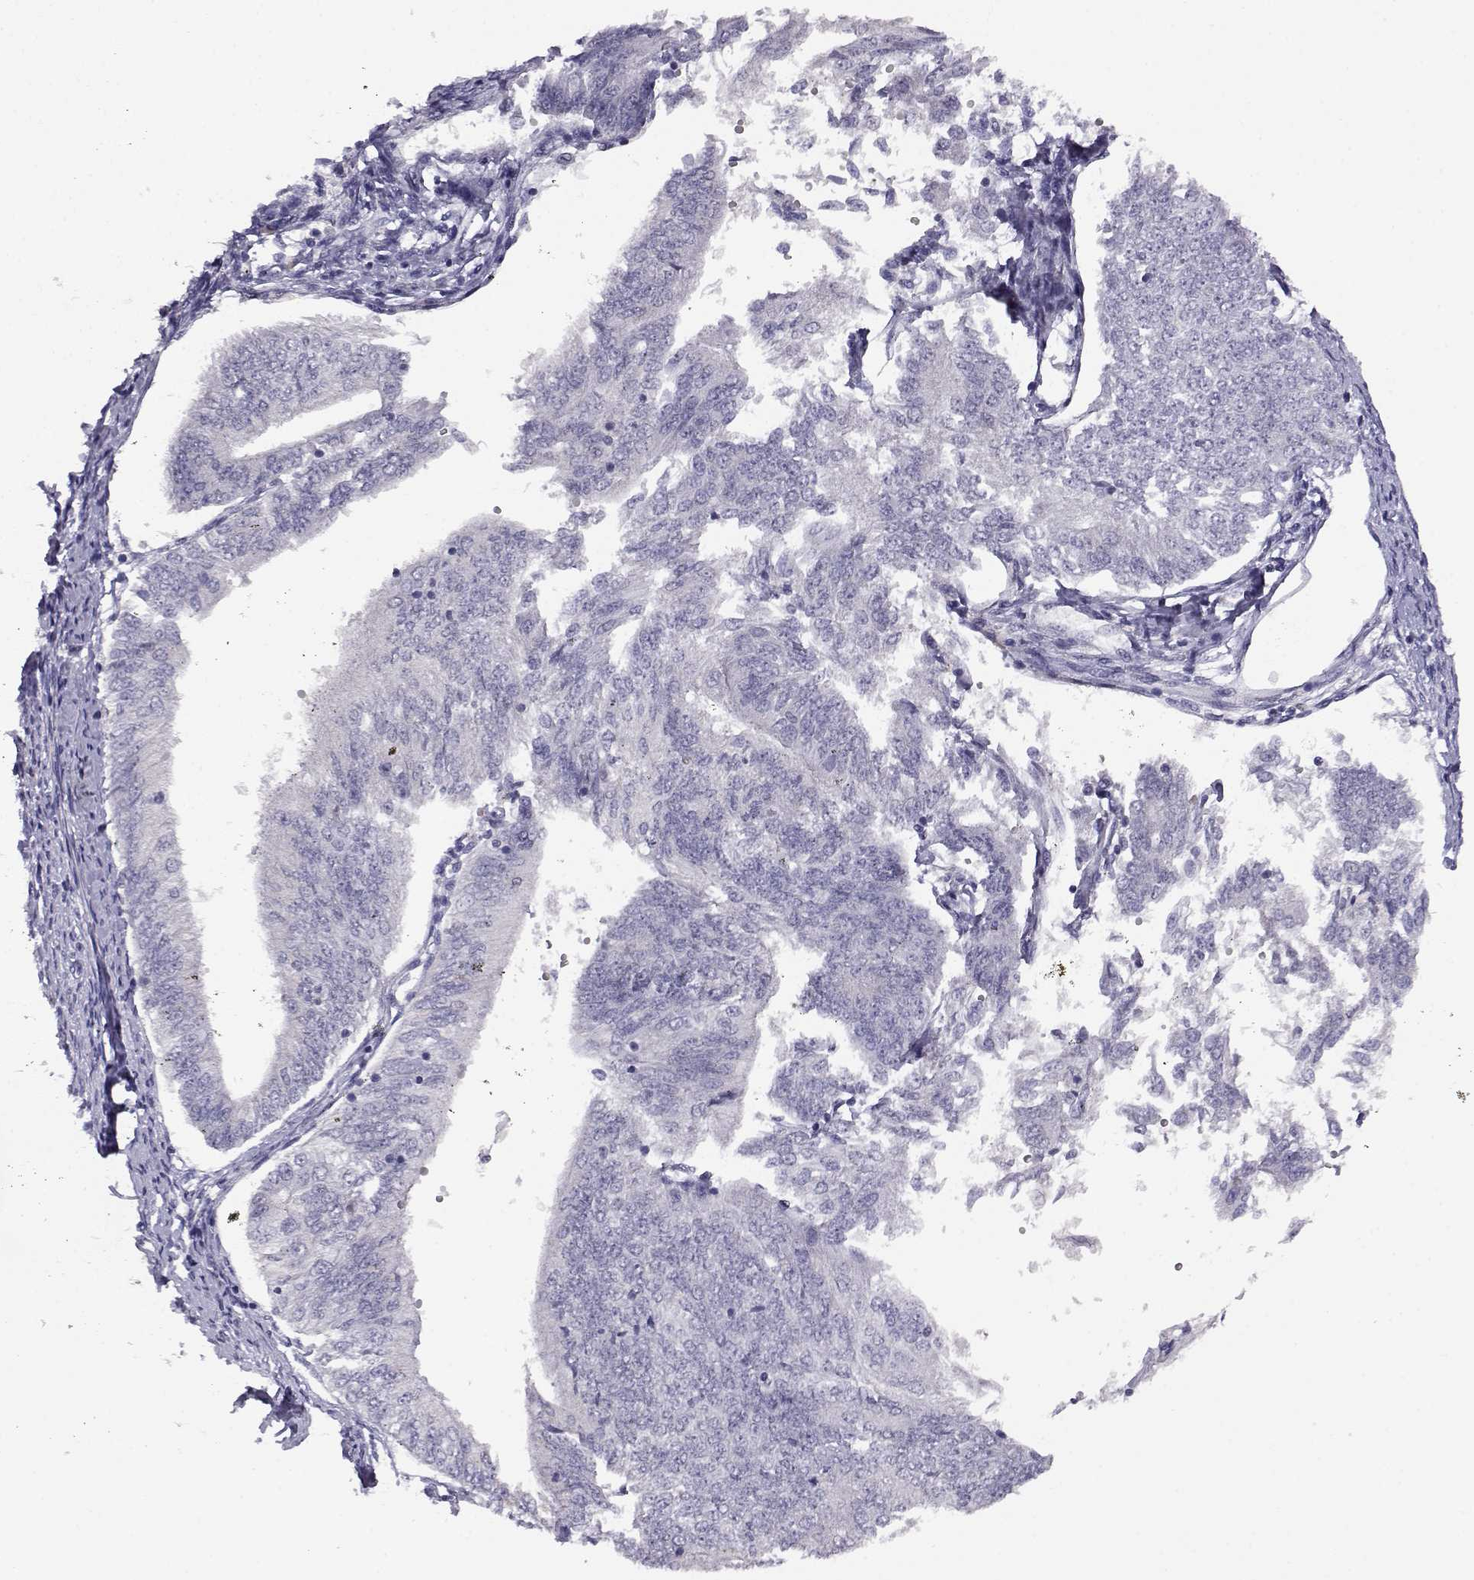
{"staining": {"intensity": "negative", "quantity": "none", "location": "none"}, "tissue": "endometrial cancer", "cell_type": "Tumor cells", "image_type": "cancer", "snomed": [{"axis": "morphology", "description": "Adenocarcinoma, NOS"}, {"axis": "topography", "description": "Endometrium"}], "caption": "Immunohistochemistry photomicrograph of human endometrial cancer (adenocarcinoma) stained for a protein (brown), which exhibits no positivity in tumor cells.", "gene": "AKR1B1", "patient": {"sex": "female", "age": 58}}